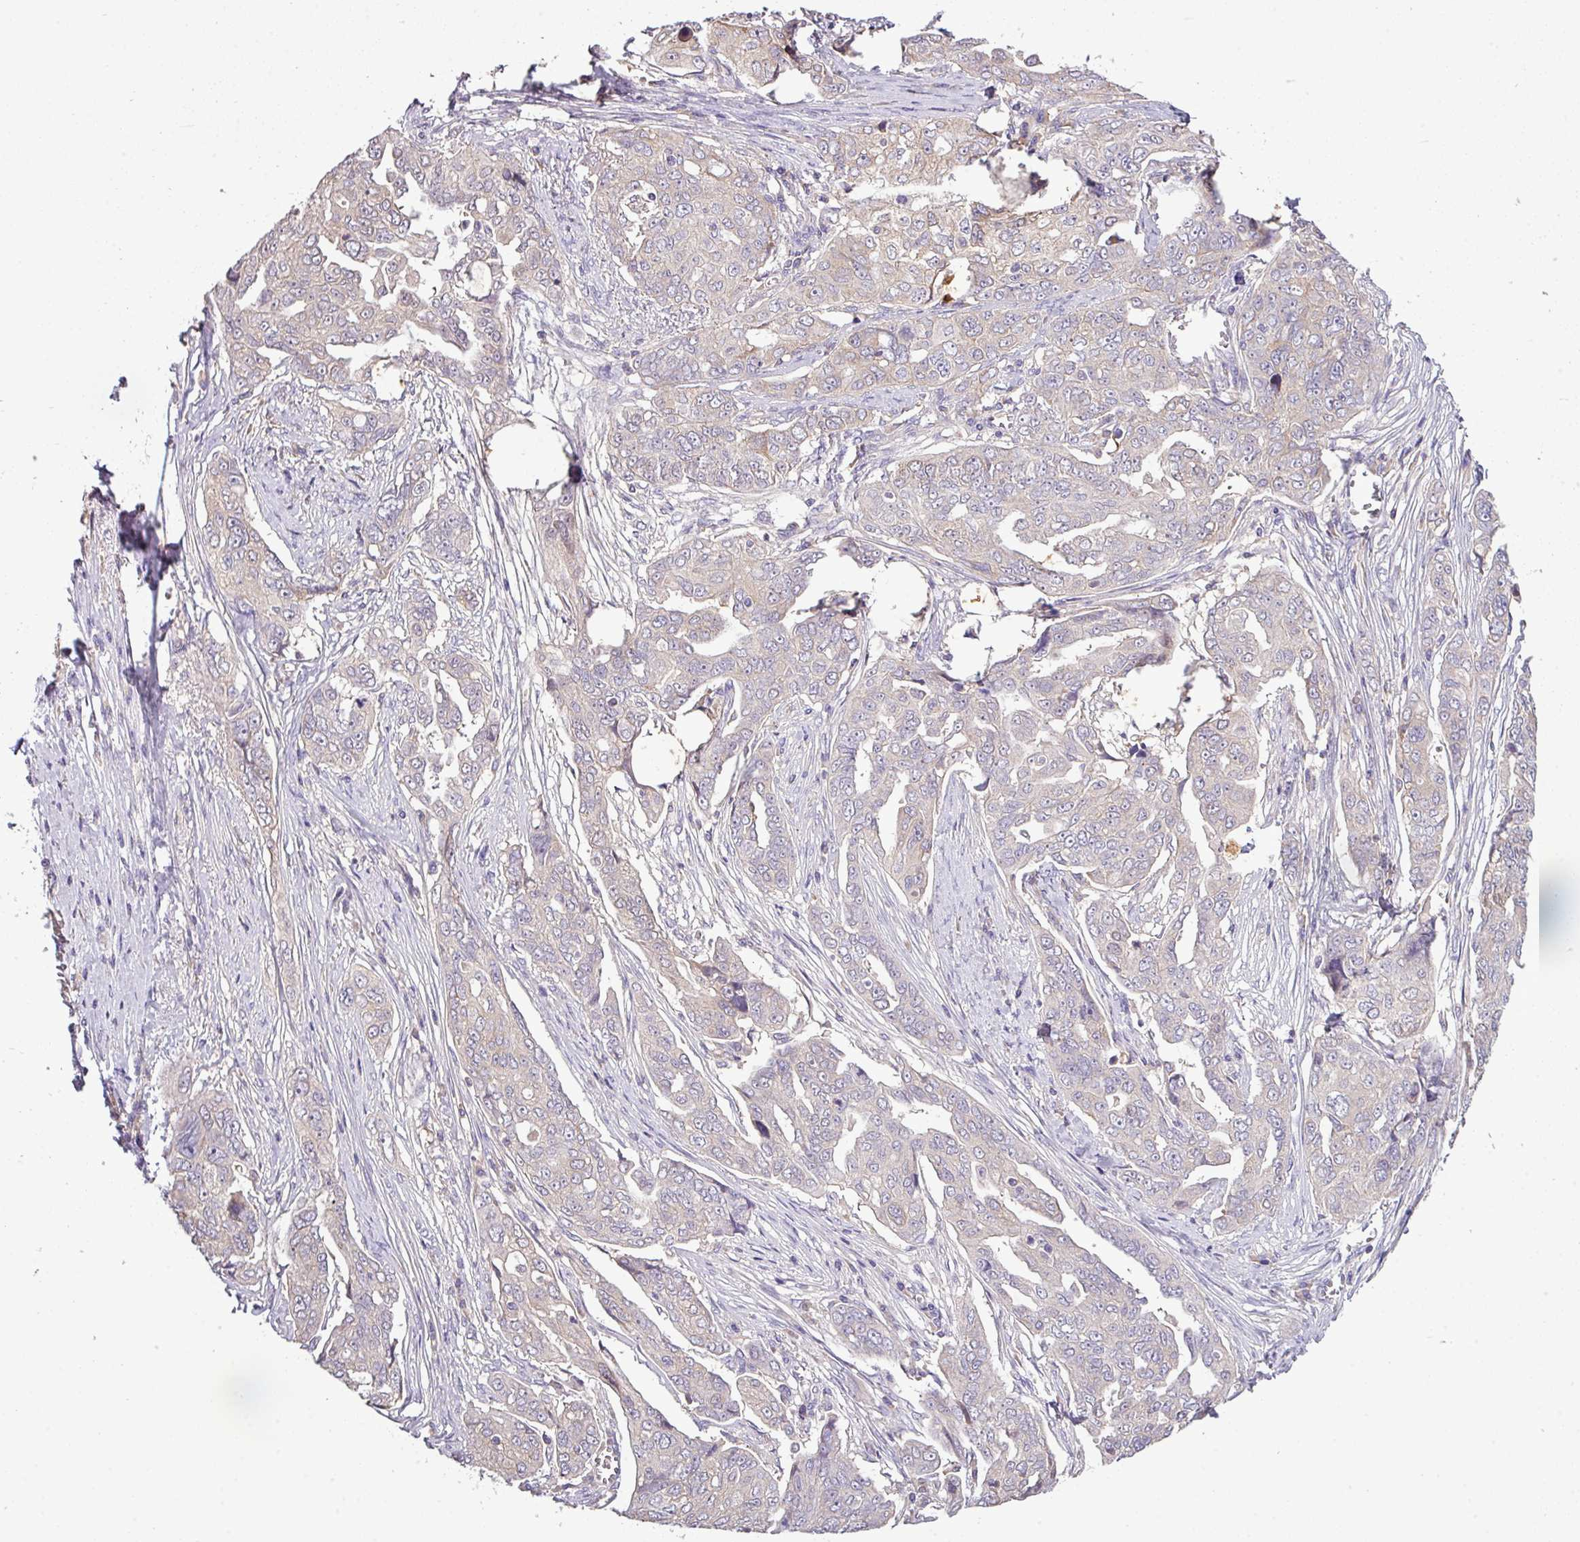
{"staining": {"intensity": "negative", "quantity": "none", "location": "none"}, "tissue": "ovarian cancer", "cell_type": "Tumor cells", "image_type": "cancer", "snomed": [{"axis": "morphology", "description": "Carcinoma, endometroid"}, {"axis": "topography", "description": "Ovary"}], "caption": "High power microscopy image of an immunohistochemistry (IHC) photomicrograph of ovarian cancer (endometroid carcinoma), revealing no significant expression in tumor cells.", "gene": "AGAP5", "patient": {"sex": "female", "age": 70}}